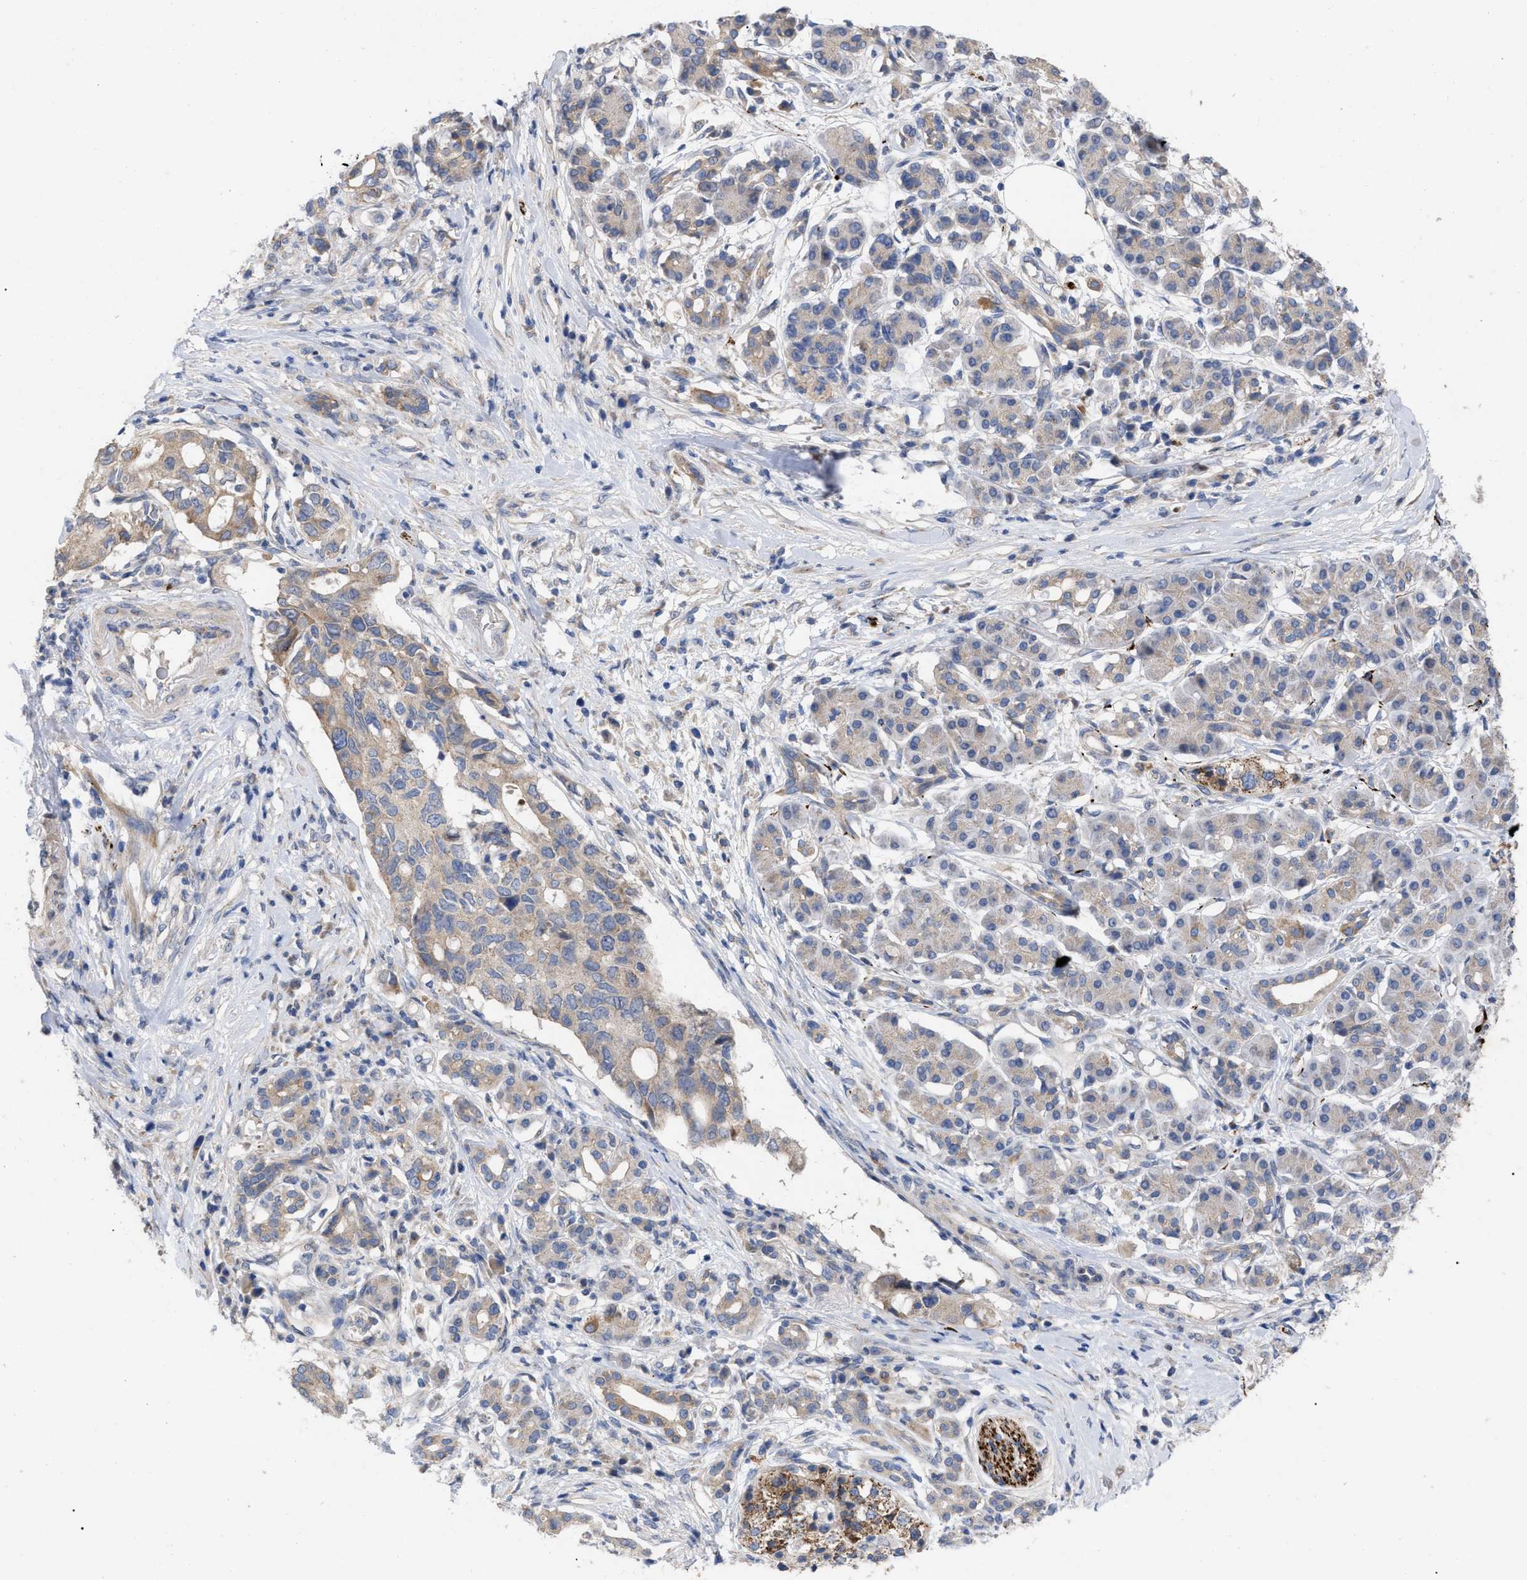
{"staining": {"intensity": "weak", "quantity": ">75%", "location": "cytoplasmic/membranous"}, "tissue": "pancreatic cancer", "cell_type": "Tumor cells", "image_type": "cancer", "snomed": [{"axis": "morphology", "description": "Adenocarcinoma, NOS"}, {"axis": "topography", "description": "Pancreas"}], "caption": "The micrograph reveals a brown stain indicating the presence of a protein in the cytoplasmic/membranous of tumor cells in pancreatic adenocarcinoma.", "gene": "VIP", "patient": {"sex": "female", "age": 56}}